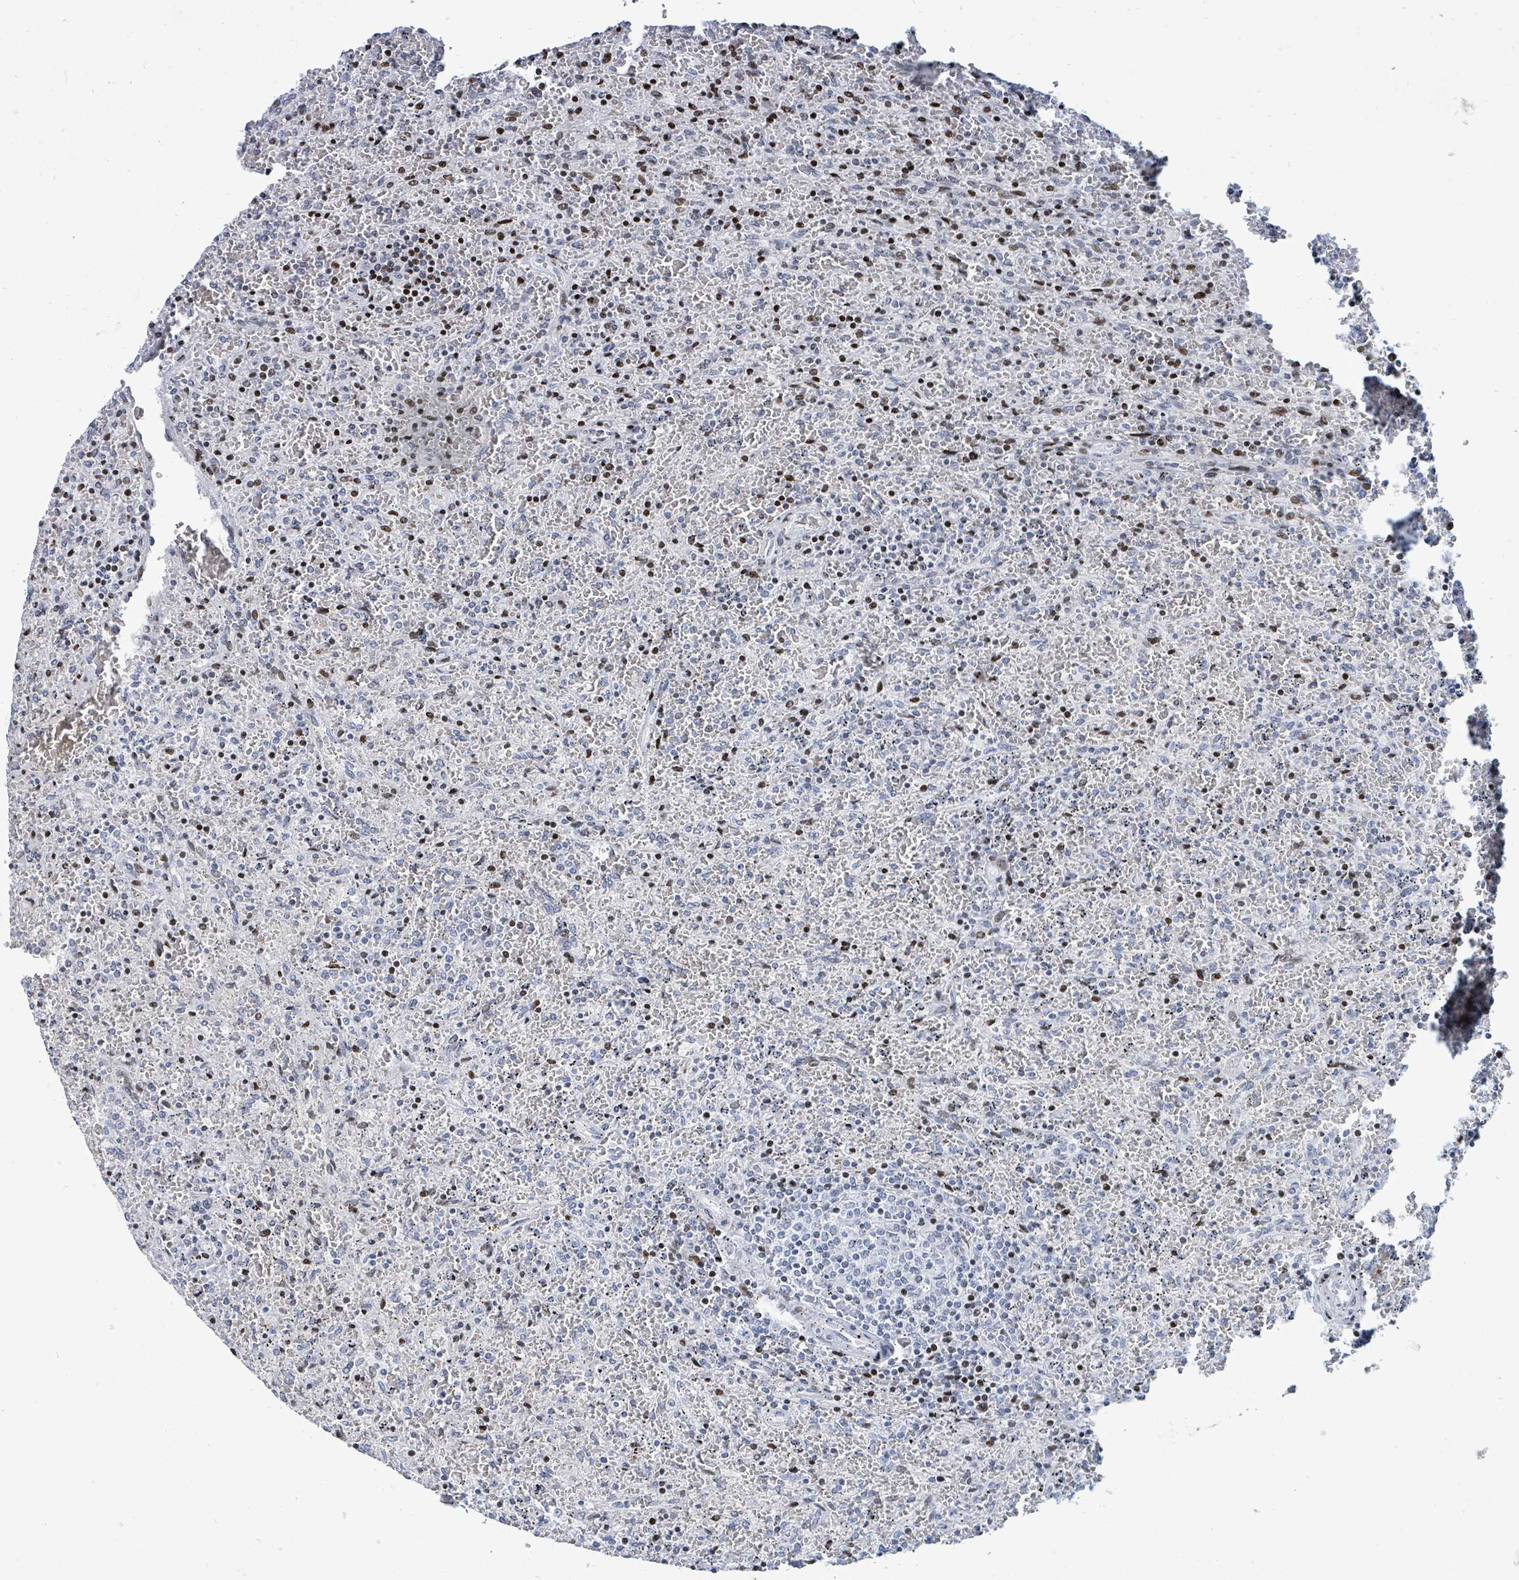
{"staining": {"intensity": "moderate", "quantity": "<25%", "location": "nuclear"}, "tissue": "lymphoma", "cell_type": "Tumor cells", "image_type": "cancer", "snomed": [{"axis": "morphology", "description": "Malignant lymphoma, non-Hodgkin's type, Low grade"}, {"axis": "topography", "description": "Spleen"}], "caption": "Tumor cells exhibit low levels of moderate nuclear expression in about <25% of cells in human lymphoma.", "gene": "MALL", "patient": {"sex": "female", "age": 64}}